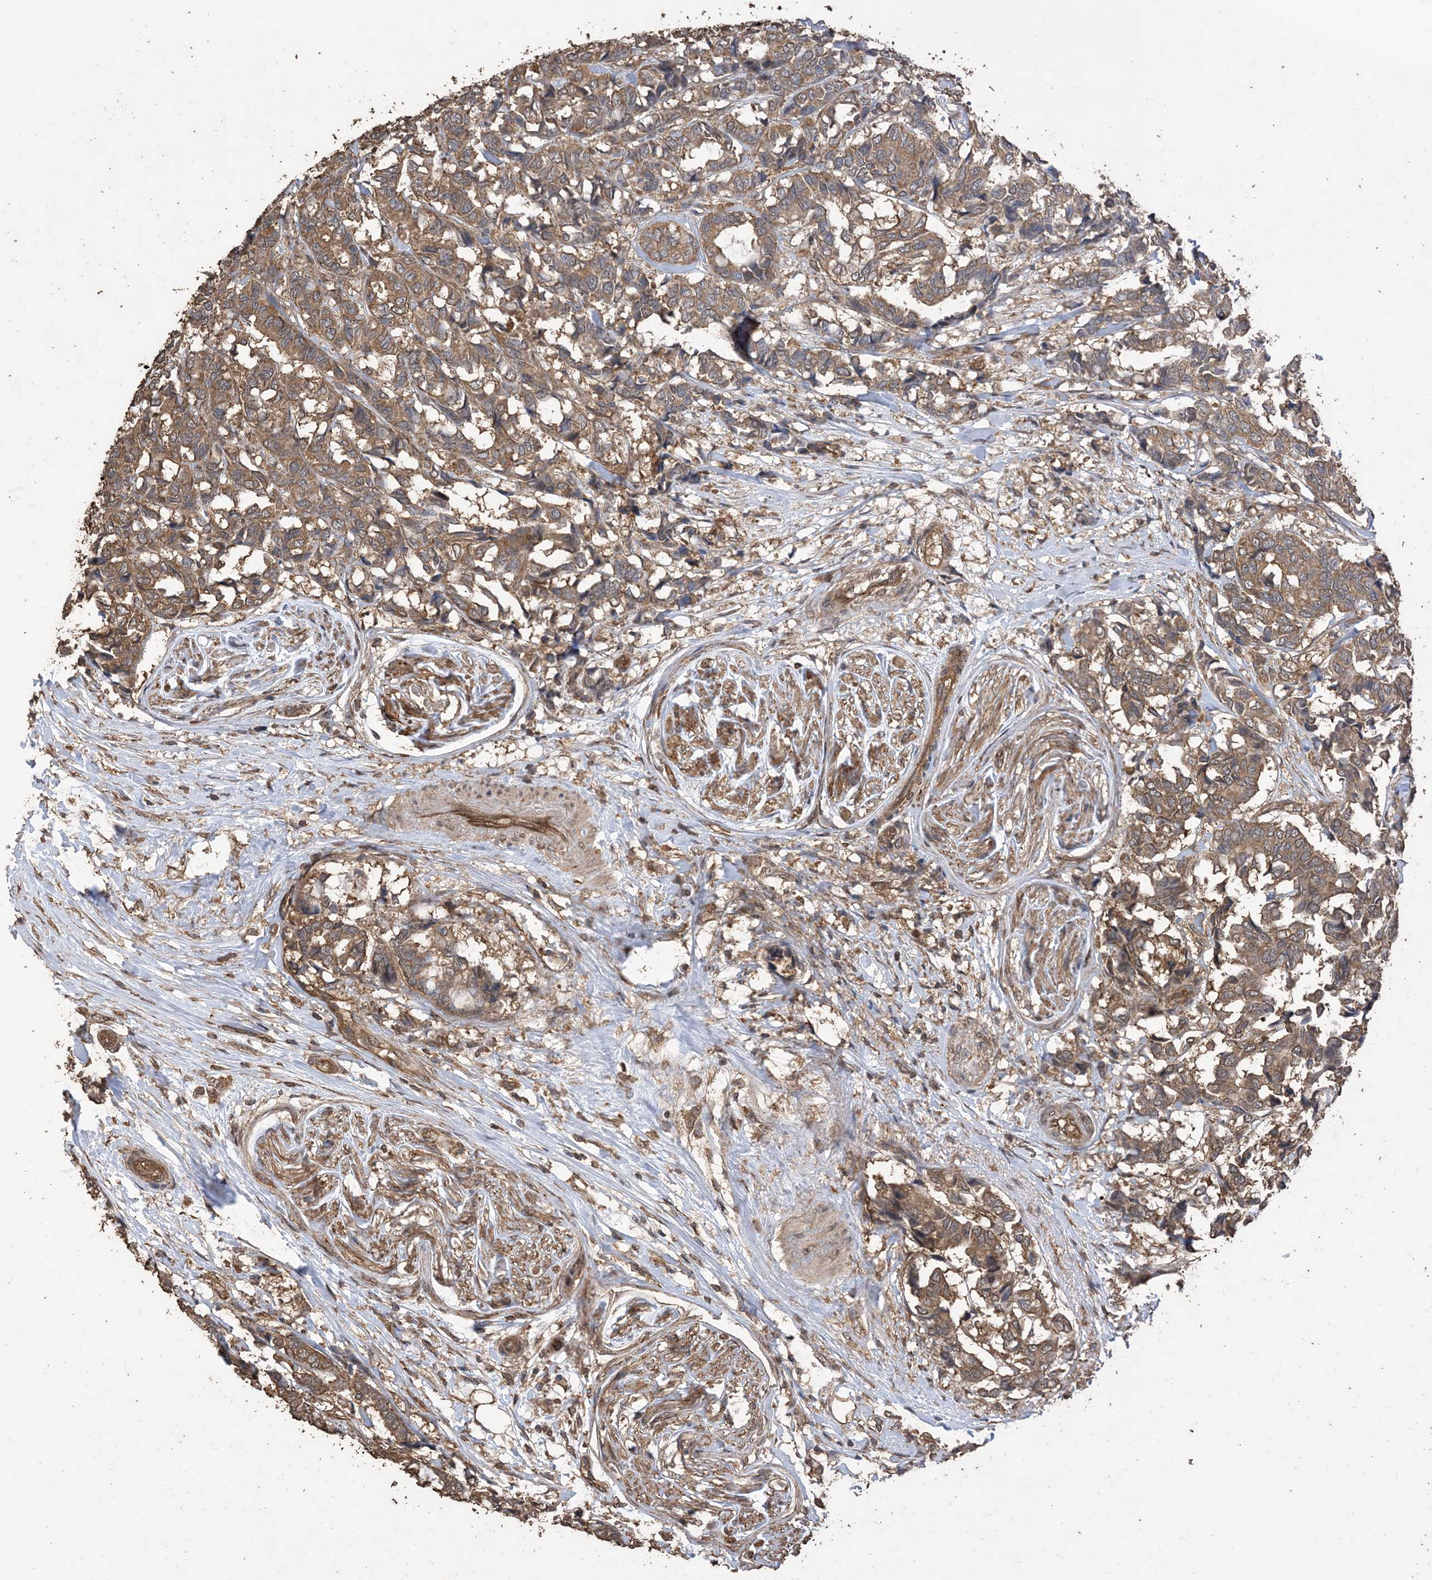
{"staining": {"intensity": "moderate", "quantity": ">75%", "location": "cytoplasmic/membranous"}, "tissue": "breast cancer", "cell_type": "Tumor cells", "image_type": "cancer", "snomed": [{"axis": "morphology", "description": "Duct carcinoma"}, {"axis": "topography", "description": "Breast"}], "caption": "A high-resolution micrograph shows IHC staining of breast cancer, which demonstrates moderate cytoplasmic/membranous staining in approximately >75% of tumor cells.", "gene": "ZKSCAN5", "patient": {"sex": "female", "age": 87}}